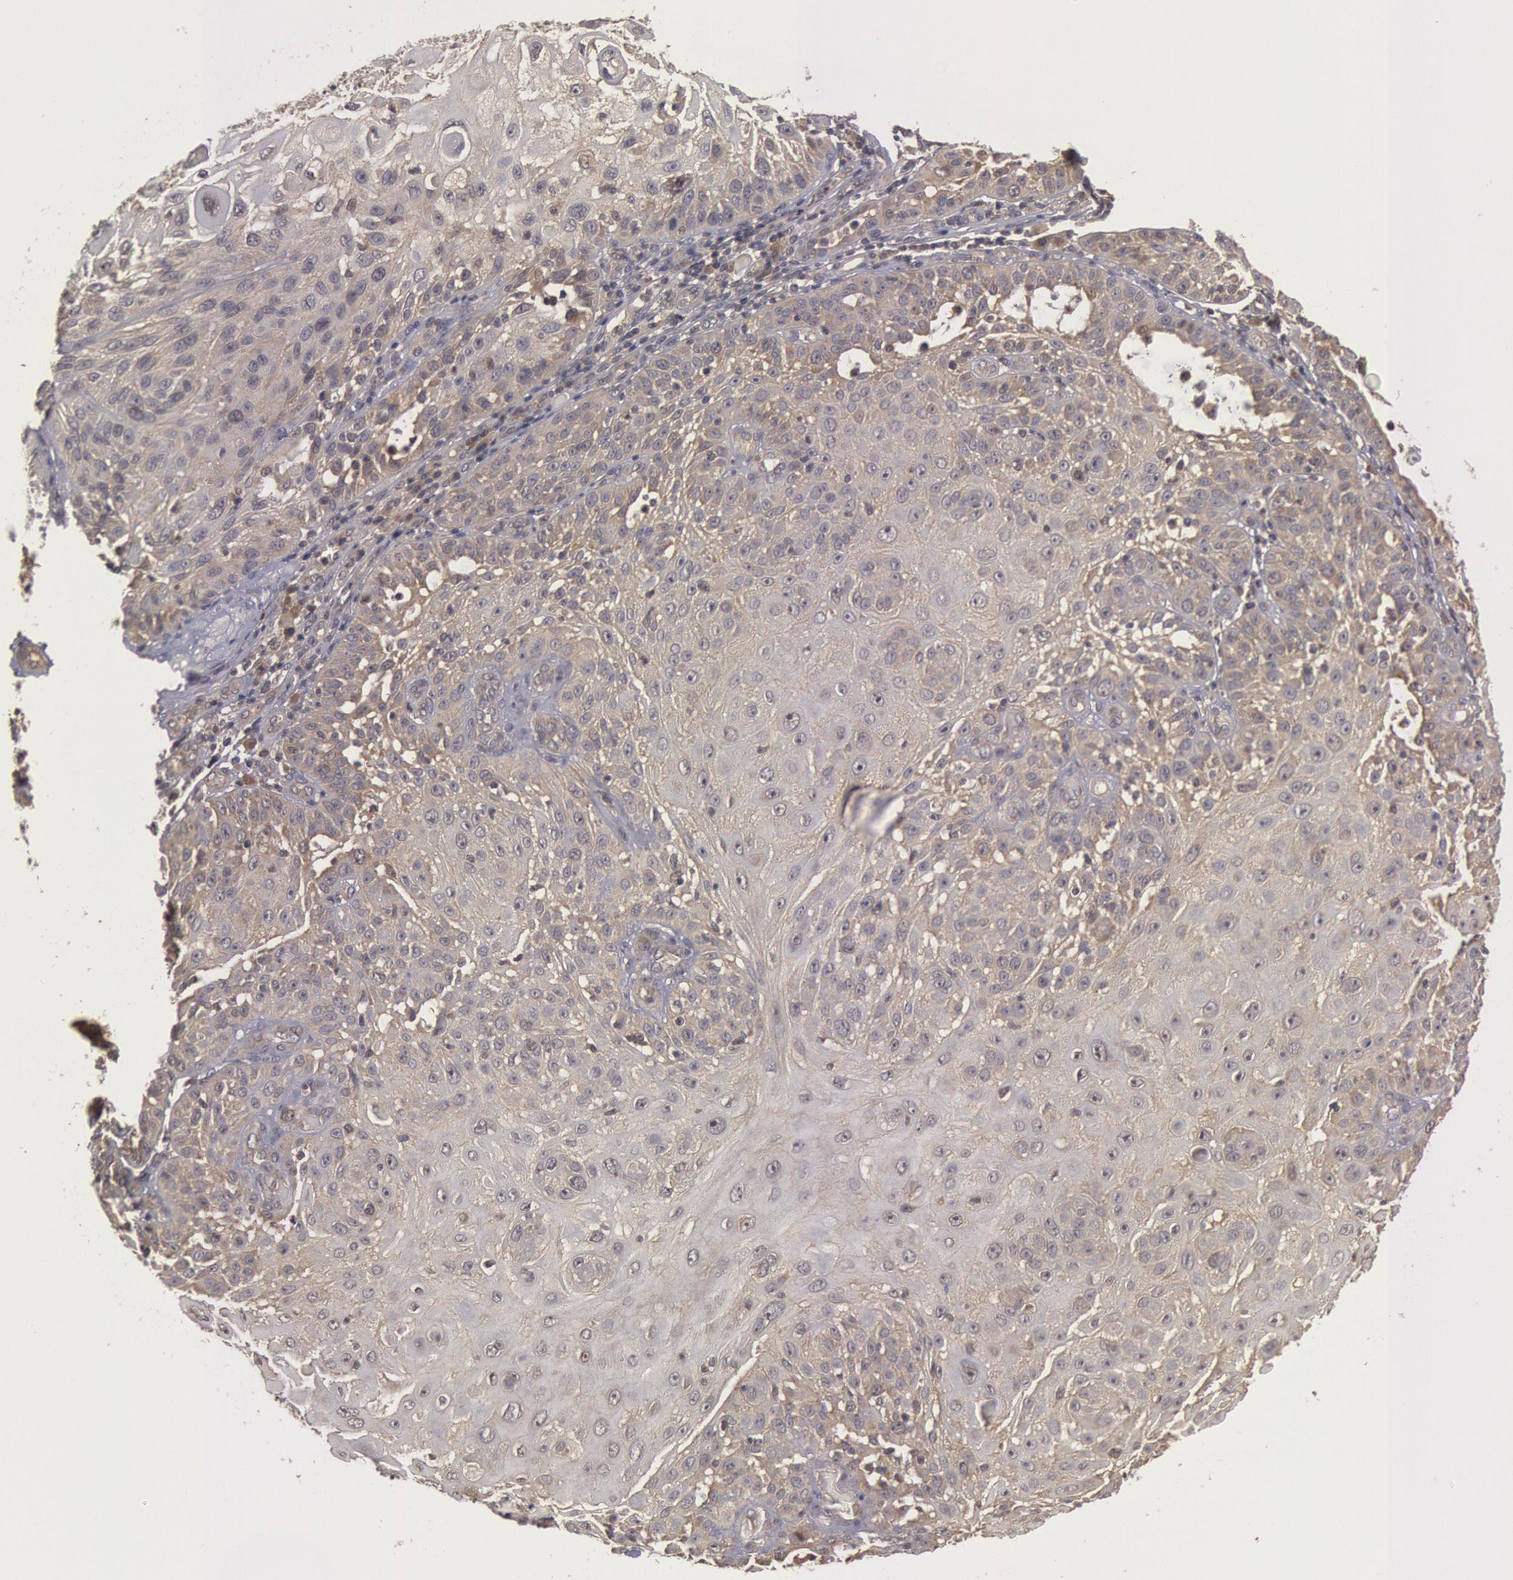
{"staining": {"intensity": "weak", "quantity": ">75%", "location": "cytoplasmic/membranous"}, "tissue": "skin cancer", "cell_type": "Tumor cells", "image_type": "cancer", "snomed": [{"axis": "morphology", "description": "Squamous cell carcinoma, NOS"}, {"axis": "topography", "description": "Skin"}], "caption": "An immunohistochemistry (IHC) micrograph of neoplastic tissue is shown. Protein staining in brown labels weak cytoplasmic/membranous positivity in squamous cell carcinoma (skin) within tumor cells. Using DAB (3,3'-diaminobenzidine) (brown) and hematoxylin (blue) stains, captured at high magnification using brightfield microscopy.", "gene": "BRAF", "patient": {"sex": "female", "age": 89}}